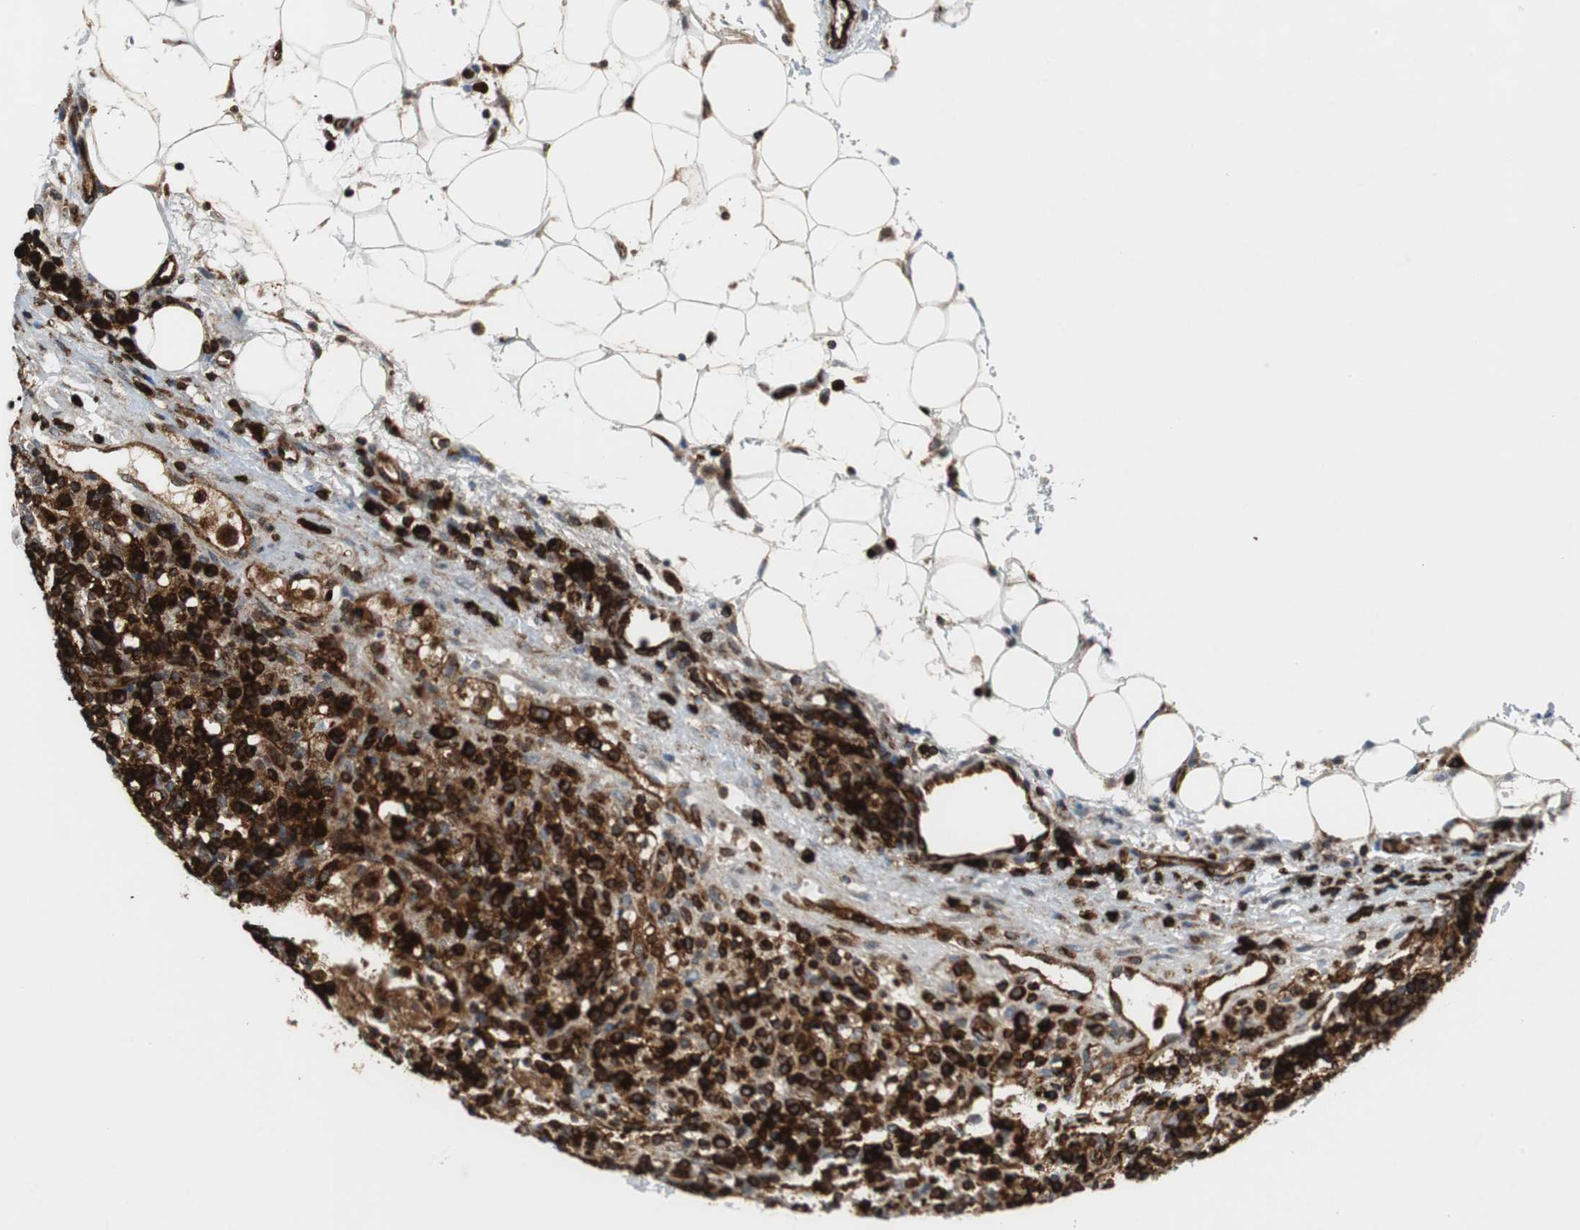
{"staining": {"intensity": "strong", "quantity": ">75%", "location": "cytoplasmic/membranous"}, "tissue": "lymphoma", "cell_type": "Tumor cells", "image_type": "cancer", "snomed": [{"axis": "morphology", "description": "Hodgkin's disease, NOS"}, {"axis": "topography", "description": "Lymph node"}], "caption": "IHC (DAB) staining of human Hodgkin's disease demonstrates strong cytoplasmic/membranous protein expression in about >75% of tumor cells.", "gene": "TUBA4A", "patient": {"sex": "male", "age": 65}}